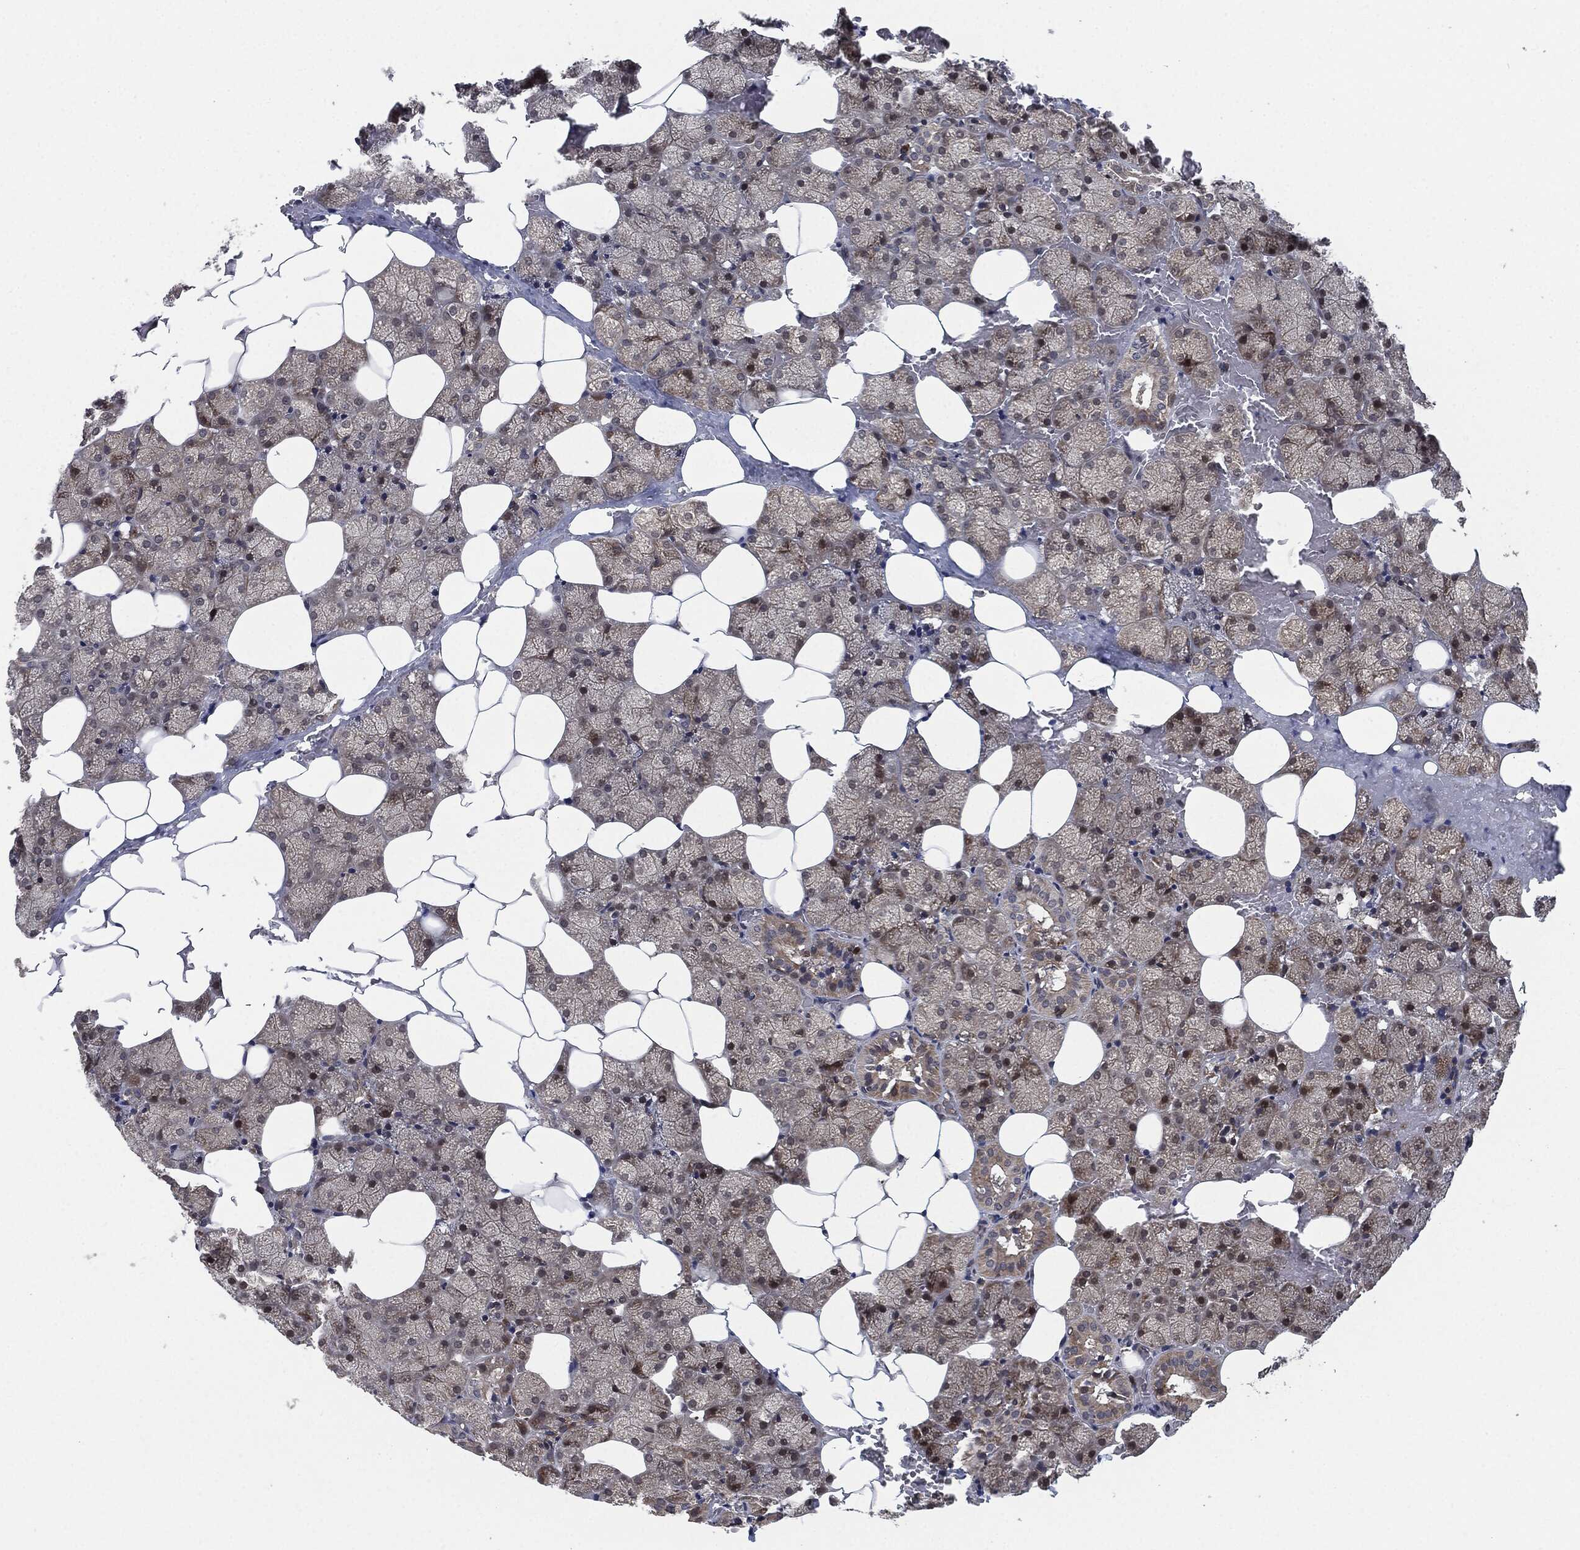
{"staining": {"intensity": "moderate", "quantity": "<25%", "location": "cytoplasmic/membranous"}, "tissue": "salivary gland", "cell_type": "Glandular cells", "image_type": "normal", "snomed": [{"axis": "morphology", "description": "Normal tissue, NOS"}, {"axis": "topography", "description": "Salivary gland"}], "caption": "A brown stain shows moderate cytoplasmic/membranous staining of a protein in glandular cells of unremarkable human salivary gland.", "gene": "UBR1", "patient": {"sex": "male", "age": 38}}